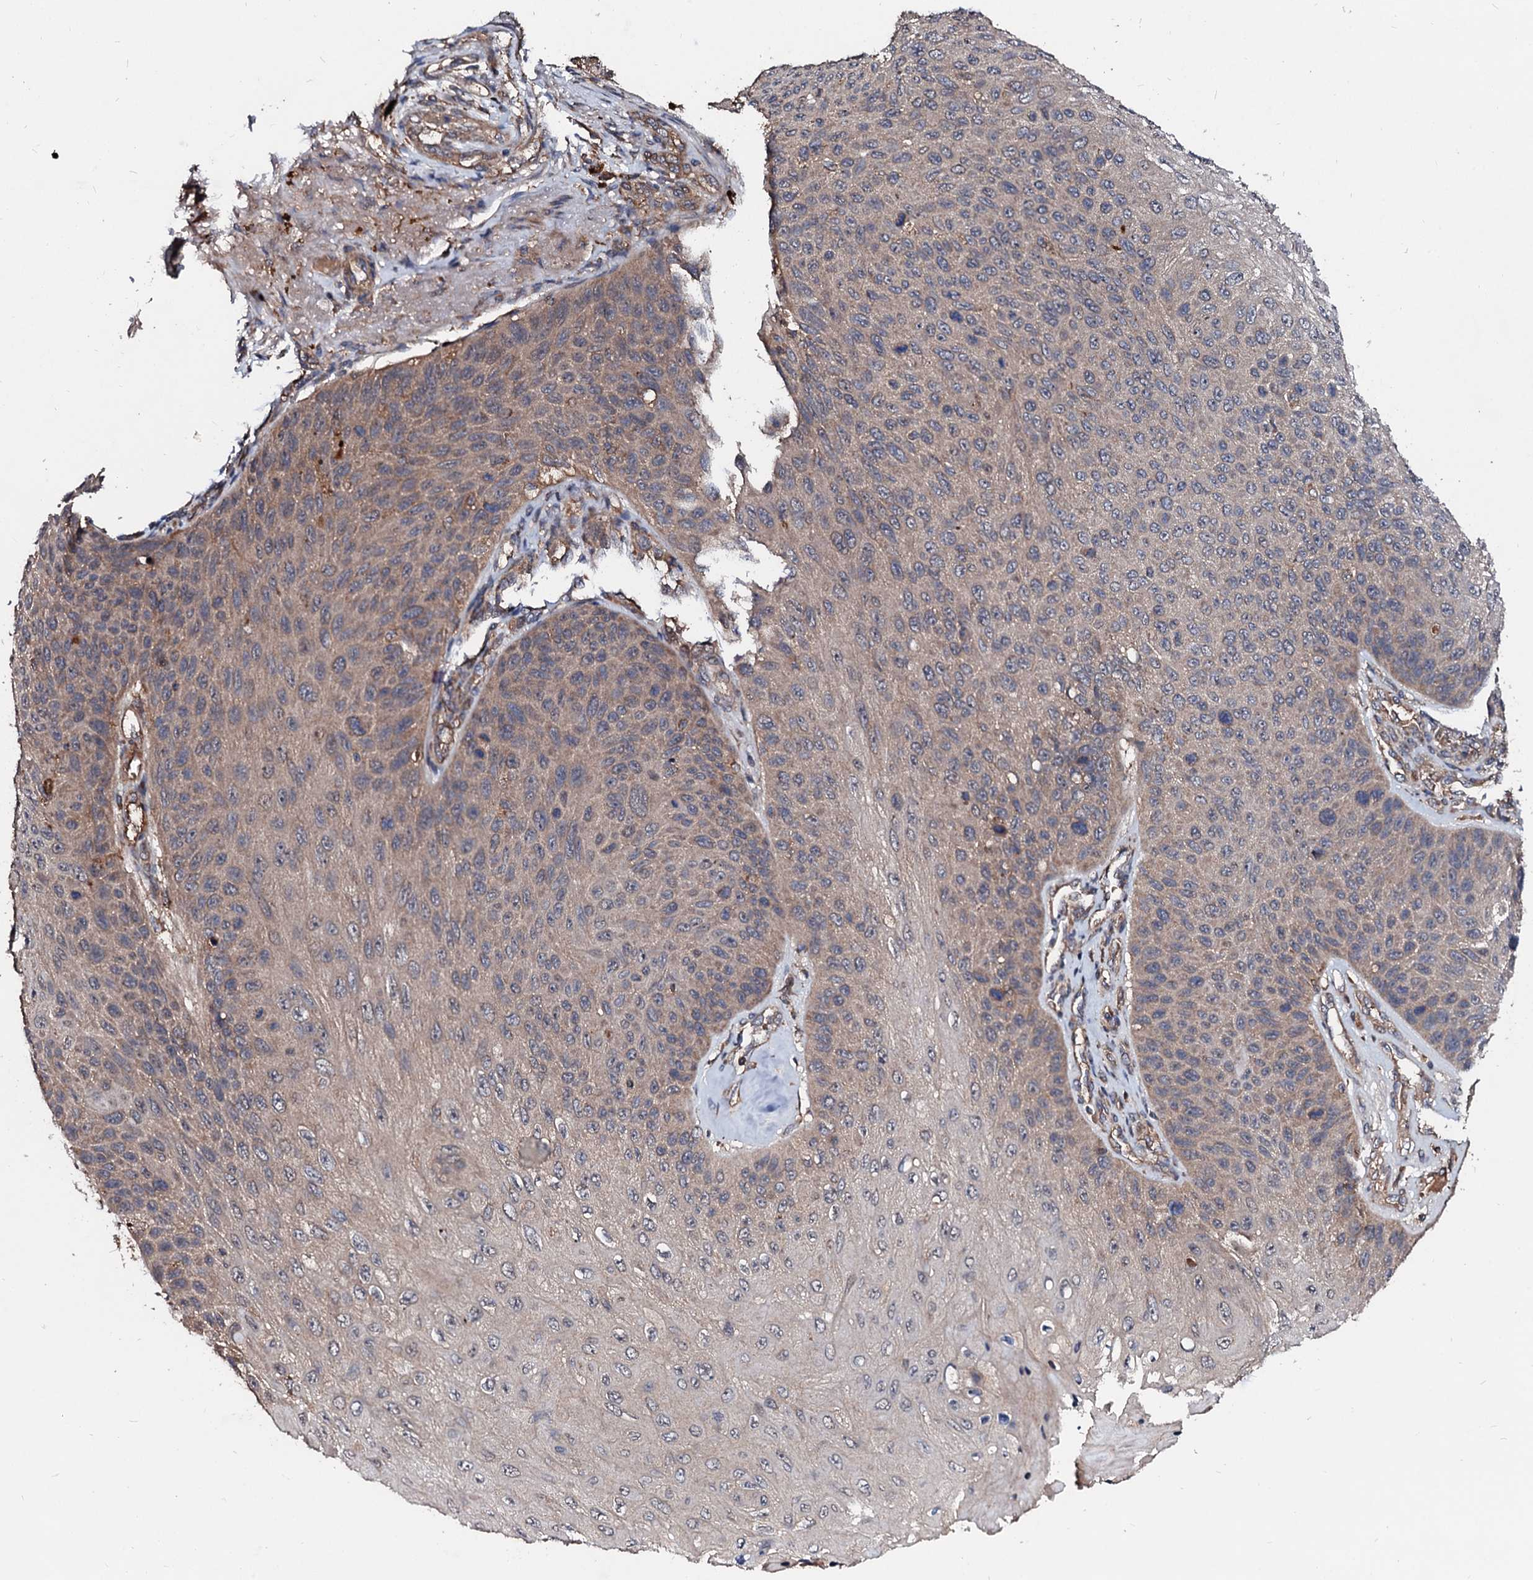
{"staining": {"intensity": "weak", "quantity": "25%-75%", "location": "cytoplasmic/membranous"}, "tissue": "skin cancer", "cell_type": "Tumor cells", "image_type": "cancer", "snomed": [{"axis": "morphology", "description": "Squamous cell carcinoma, NOS"}, {"axis": "topography", "description": "Skin"}], "caption": "Weak cytoplasmic/membranous positivity for a protein is identified in approximately 25%-75% of tumor cells of skin squamous cell carcinoma using immunohistochemistry.", "gene": "EXTL1", "patient": {"sex": "female", "age": 88}}